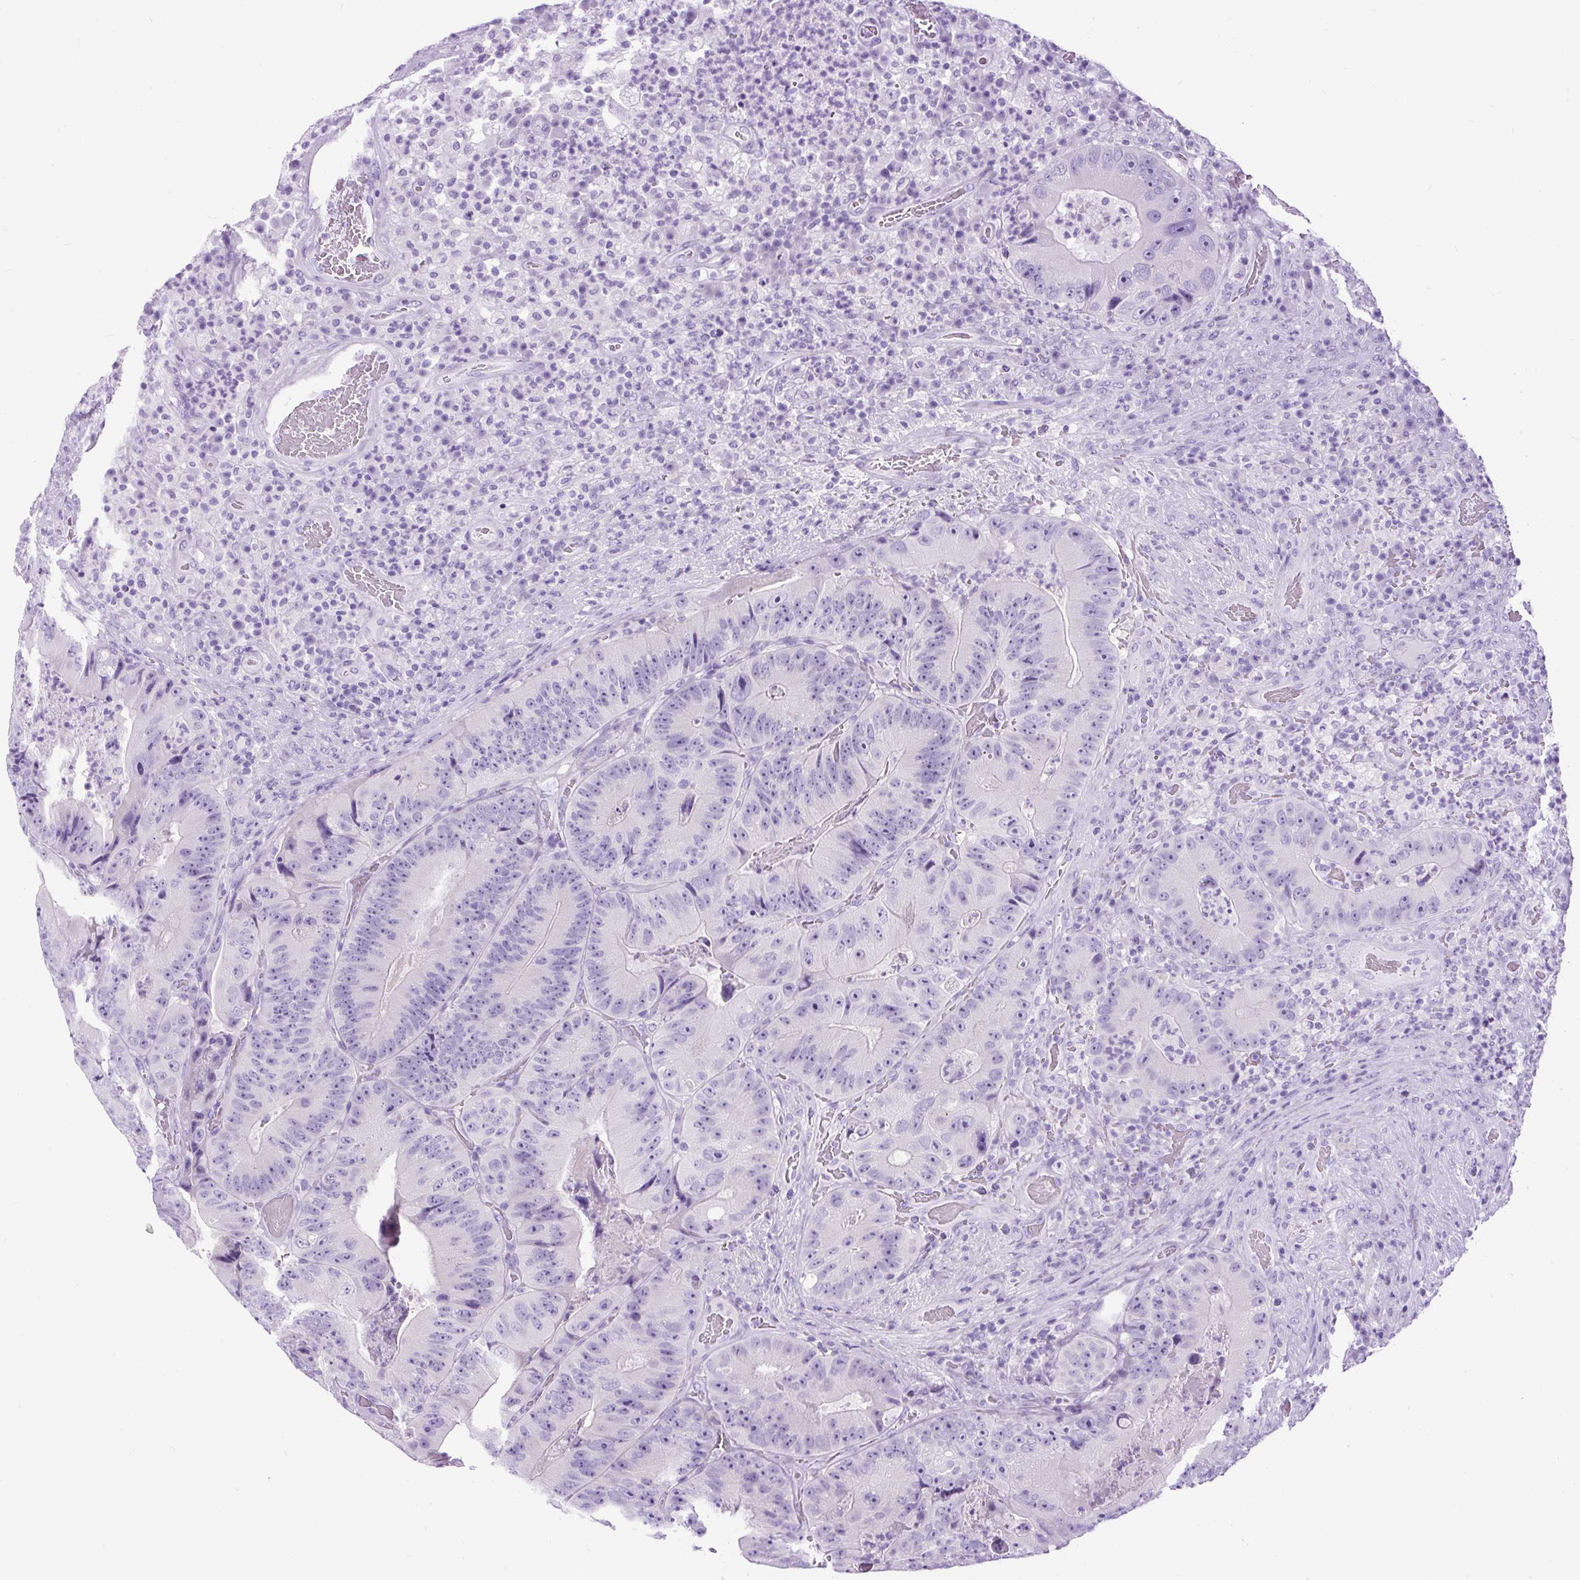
{"staining": {"intensity": "negative", "quantity": "none", "location": "none"}, "tissue": "colorectal cancer", "cell_type": "Tumor cells", "image_type": "cancer", "snomed": [{"axis": "morphology", "description": "Adenocarcinoma, NOS"}, {"axis": "topography", "description": "Colon"}], "caption": "A micrograph of human adenocarcinoma (colorectal) is negative for staining in tumor cells. The staining is performed using DAB brown chromogen with nuclei counter-stained in using hematoxylin.", "gene": "PDIA2", "patient": {"sex": "female", "age": 86}}